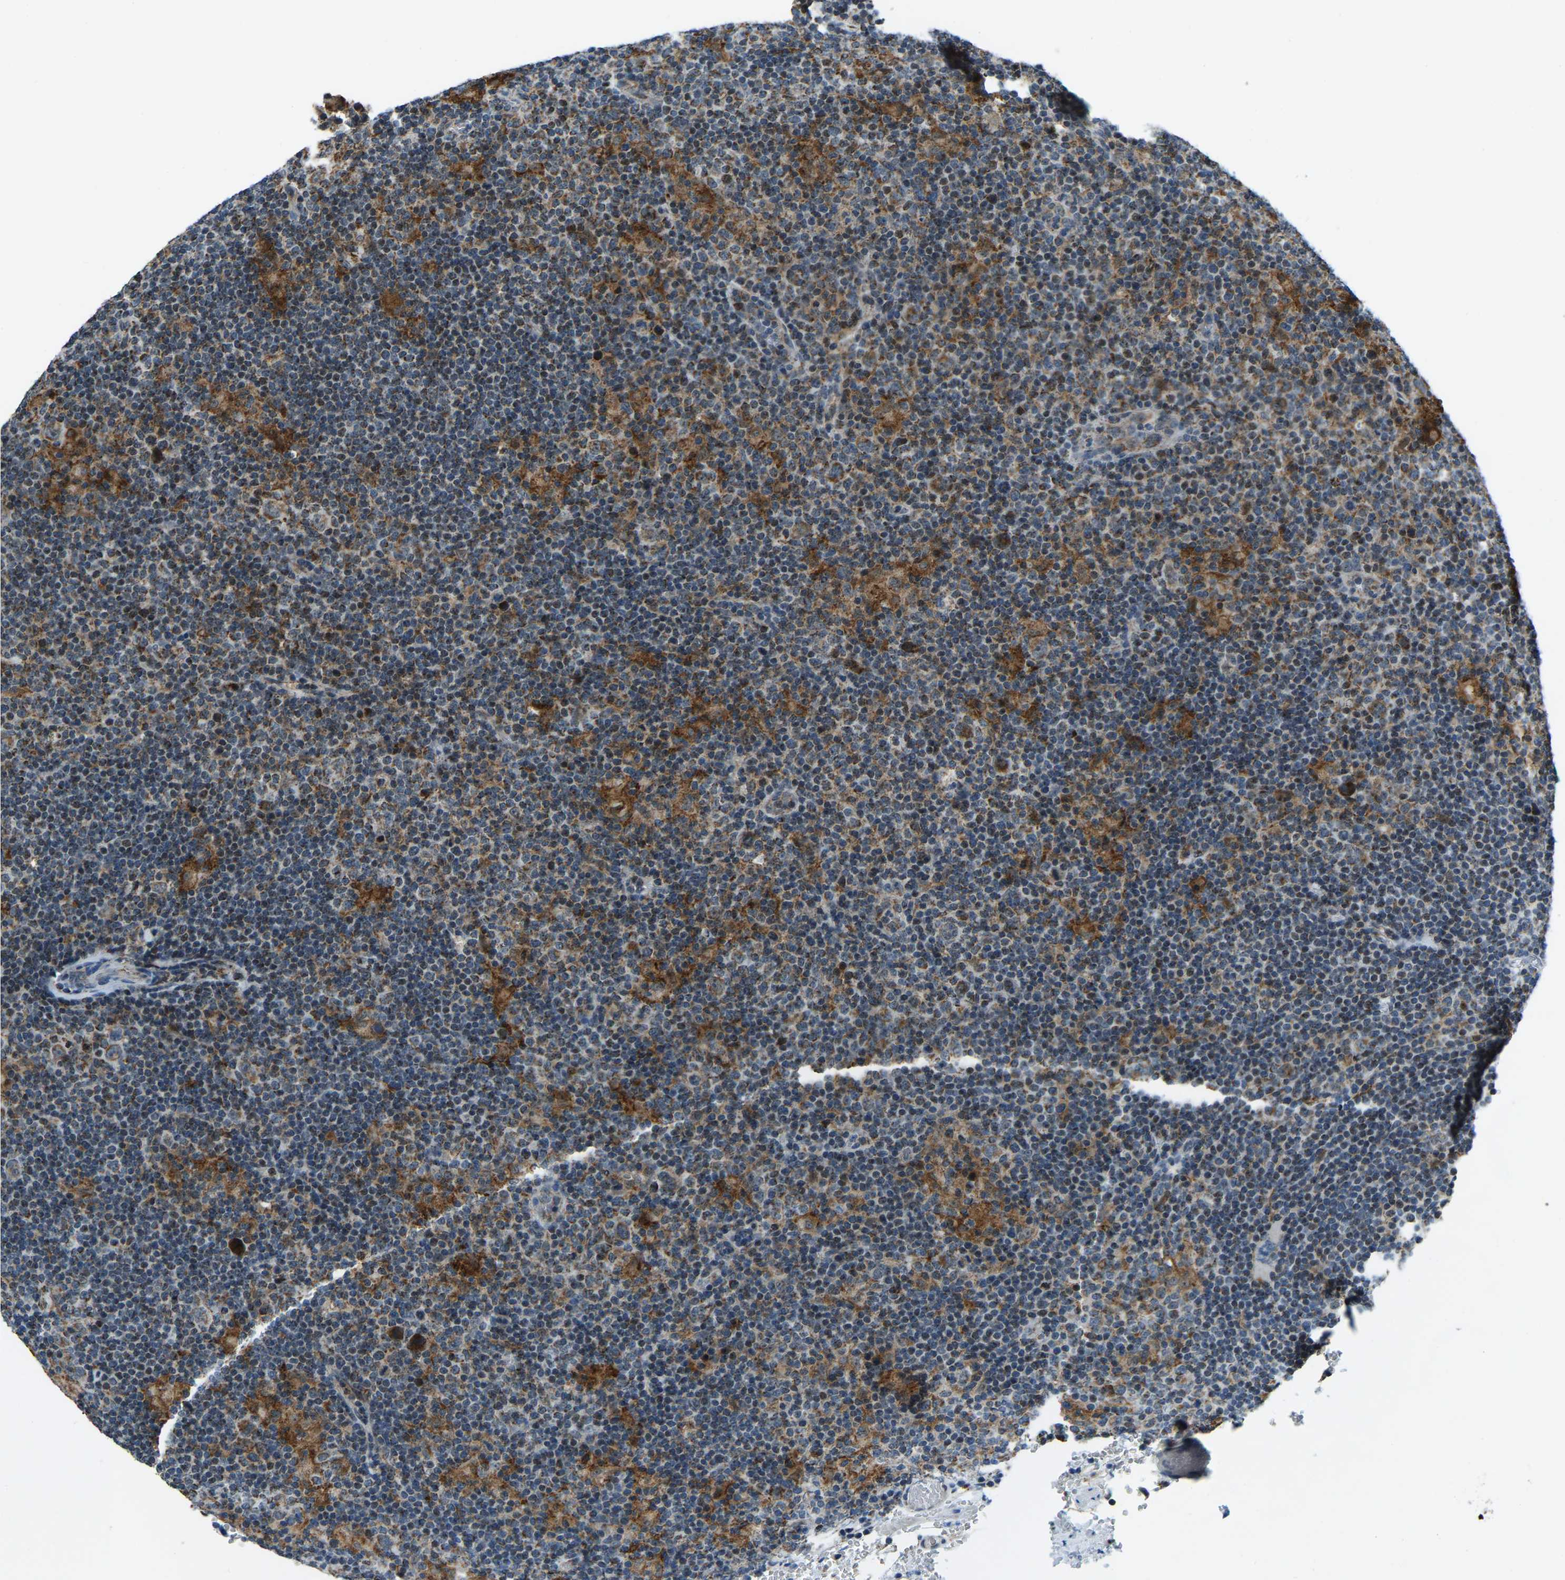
{"staining": {"intensity": "moderate", "quantity": ">75%", "location": "cytoplasmic/membranous"}, "tissue": "lymphoma", "cell_type": "Tumor cells", "image_type": "cancer", "snomed": [{"axis": "morphology", "description": "Hodgkin's disease, NOS"}, {"axis": "topography", "description": "Lymph node"}], "caption": "Immunohistochemistry (IHC) histopathology image of neoplastic tissue: human Hodgkin's disease stained using immunohistochemistry shows medium levels of moderate protein expression localized specifically in the cytoplasmic/membranous of tumor cells, appearing as a cytoplasmic/membranous brown color.", "gene": "RBM33", "patient": {"sex": "female", "age": 57}}